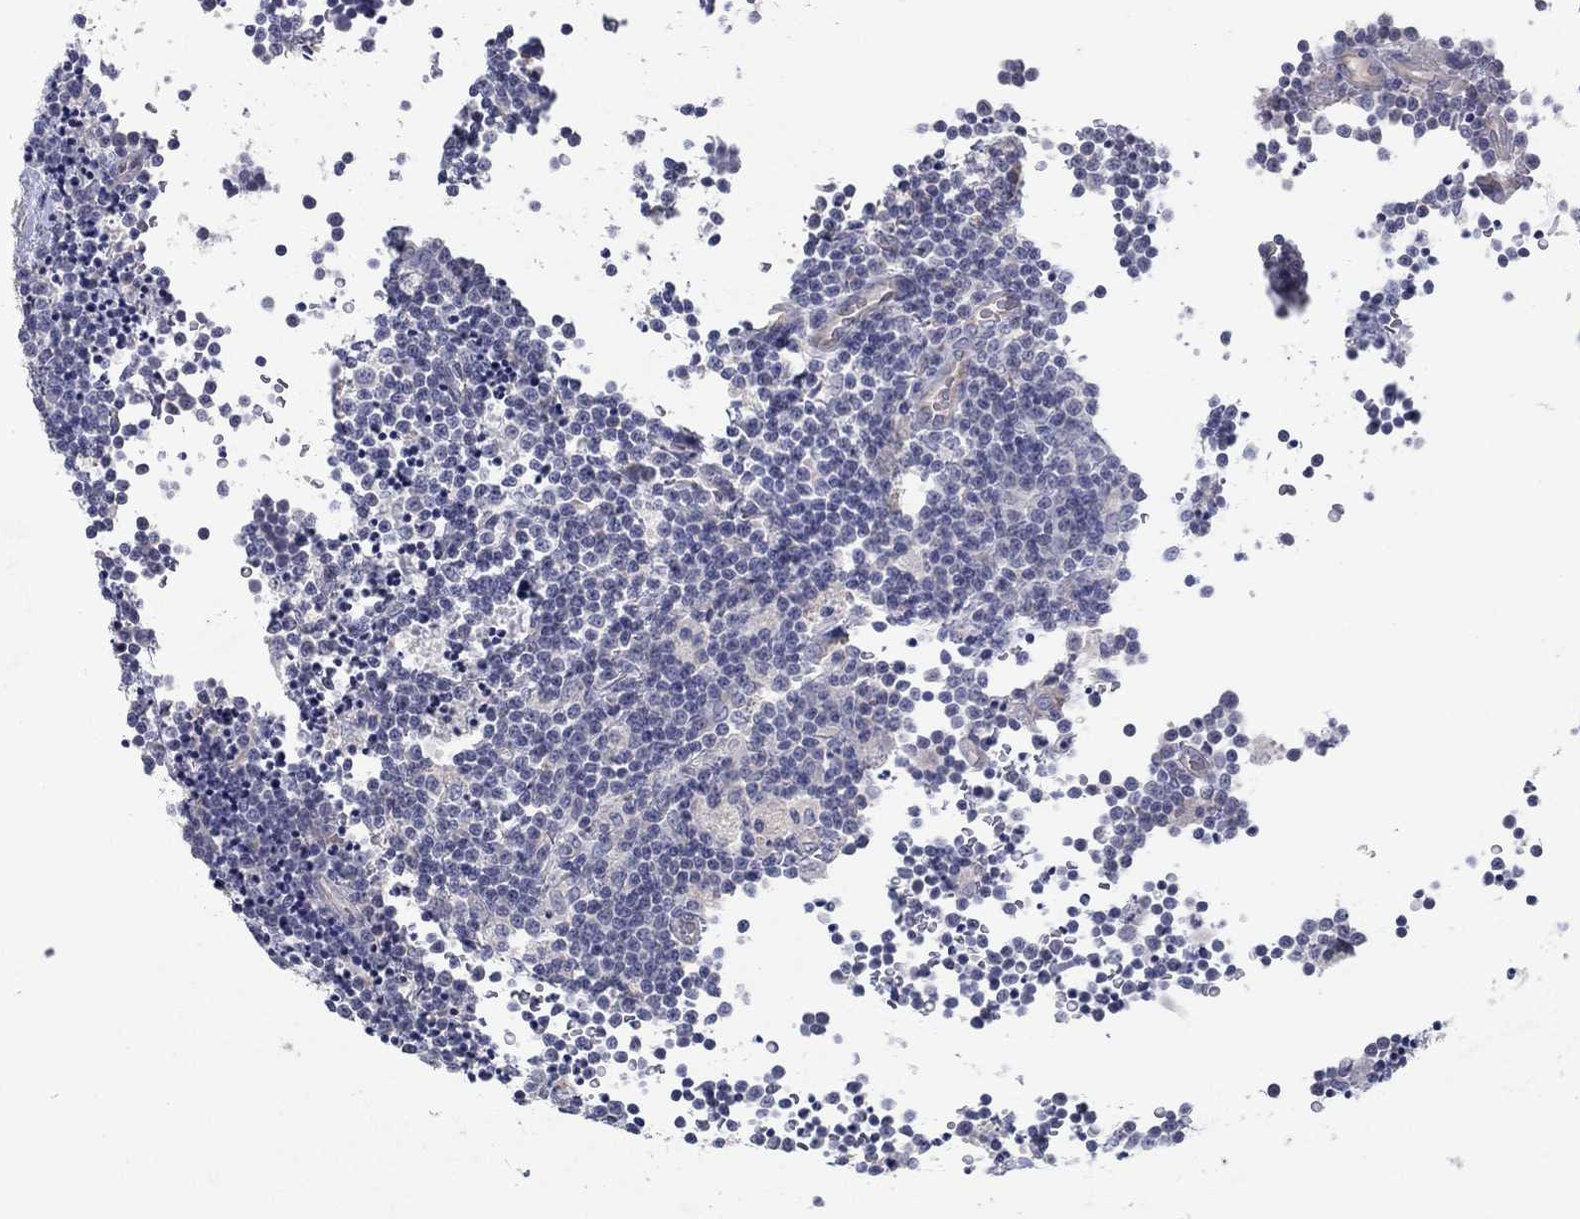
{"staining": {"intensity": "negative", "quantity": "none", "location": "none"}, "tissue": "lymphoma", "cell_type": "Tumor cells", "image_type": "cancer", "snomed": [{"axis": "morphology", "description": "Malignant lymphoma, non-Hodgkin's type, Low grade"}, {"axis": "topography", "description": "Brain"}], "caption": "Tumor cells are negative for protein expression in human lymphoma. Brightfield microscopy of immunohistochemistry stained with DAB (brown) and hematoxylin (blue), captured at high magnification.", "gene": "KRT40", "patient": {"sex": "female", "age": 66}}